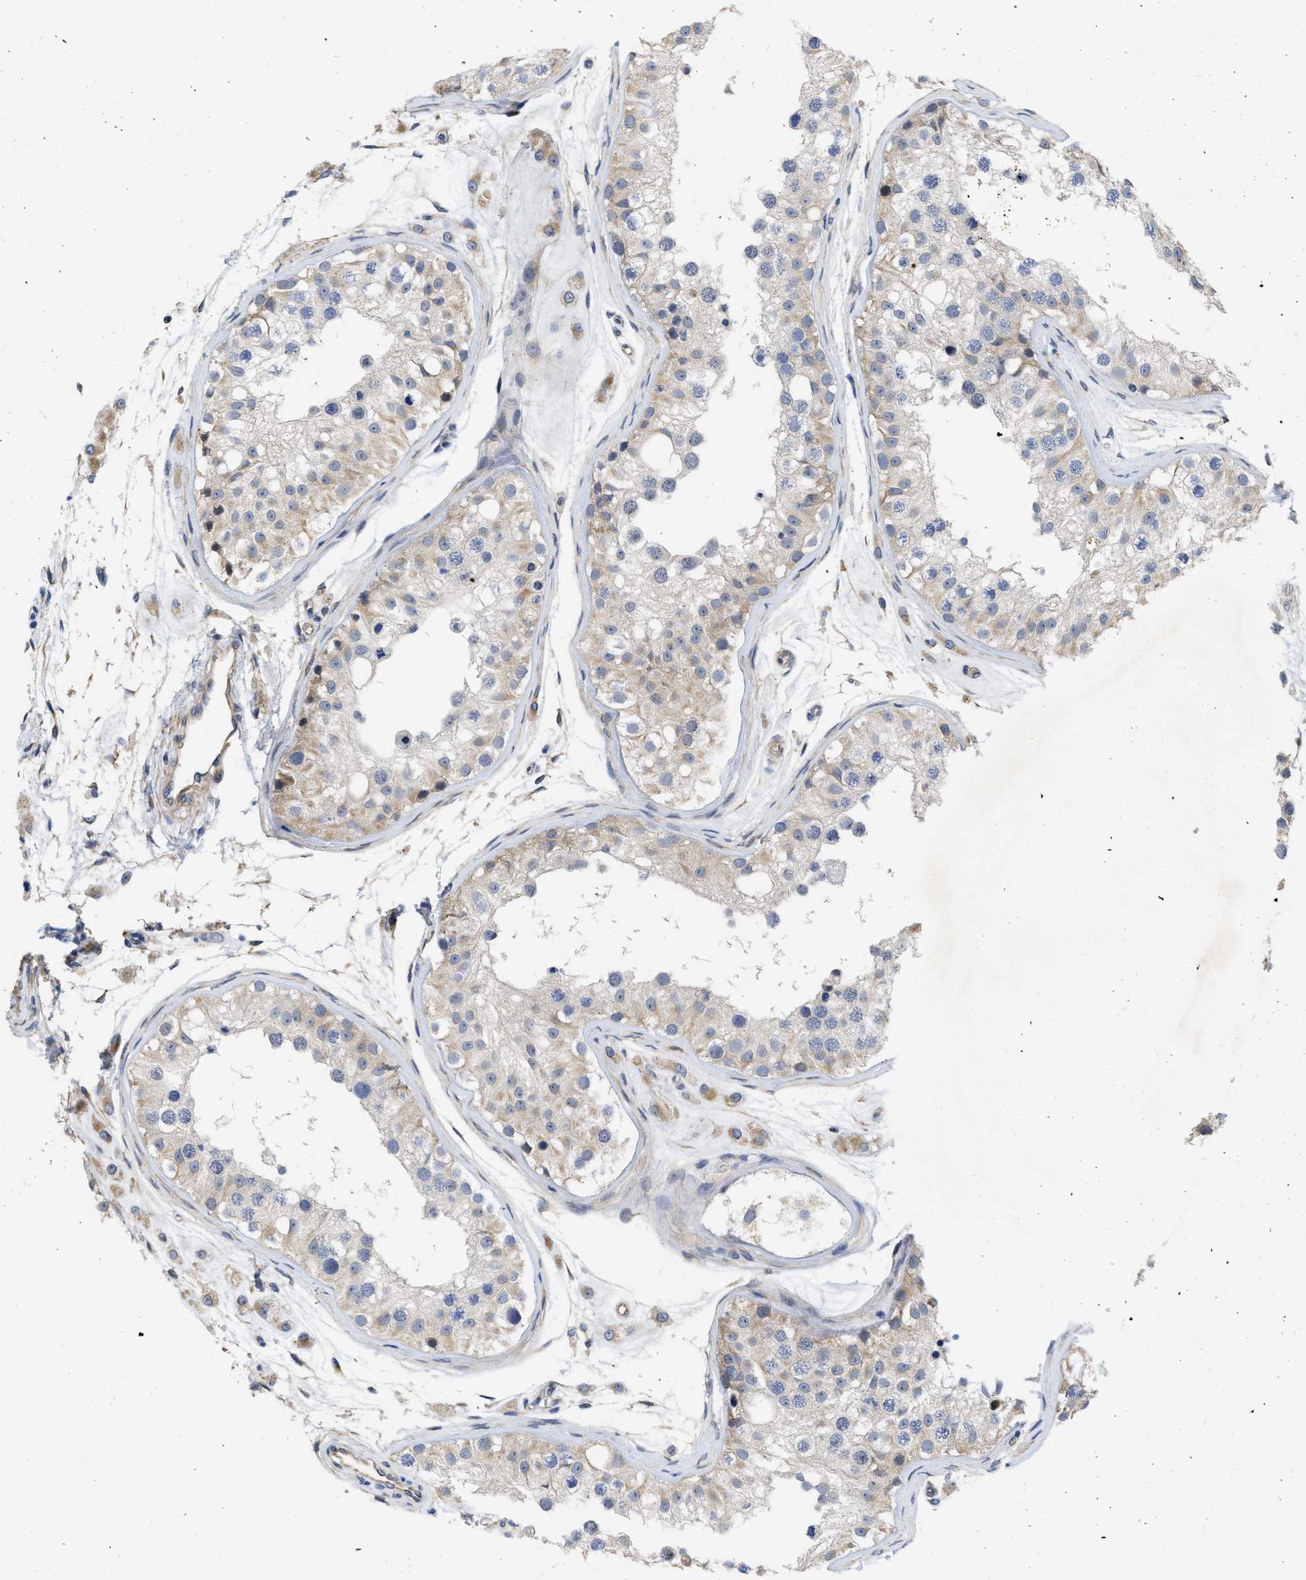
{"staining": {"intensity": "weak", "quantity": "25%-75%", "location": "cytoplasmic/membranous"}, "tissue": "testis", "cell_type": "Cells in seminiferous ducts", "image_type": "normal", "snomed": [{"axis": "morphology", "description": "Normal tissue, NOS"}, {"axis": "morphology", "description": "Adenocarcinoma, metastatic, NOS"}, {"axis": "topography", "description": "Testis"}], "caption": "An immunohistochemistry (IHC) histopathology image of unremarkable tissue is shown. Protein staining in brown highlights weak cytoplasmic/membranous positivity in testis within cells in seminiferous ducts. (brown staining indicates protein expression, while blue staining denotes nuclei).", "gene": "ARHGEF26", "patient": {"sex": "male", "age": 26}}